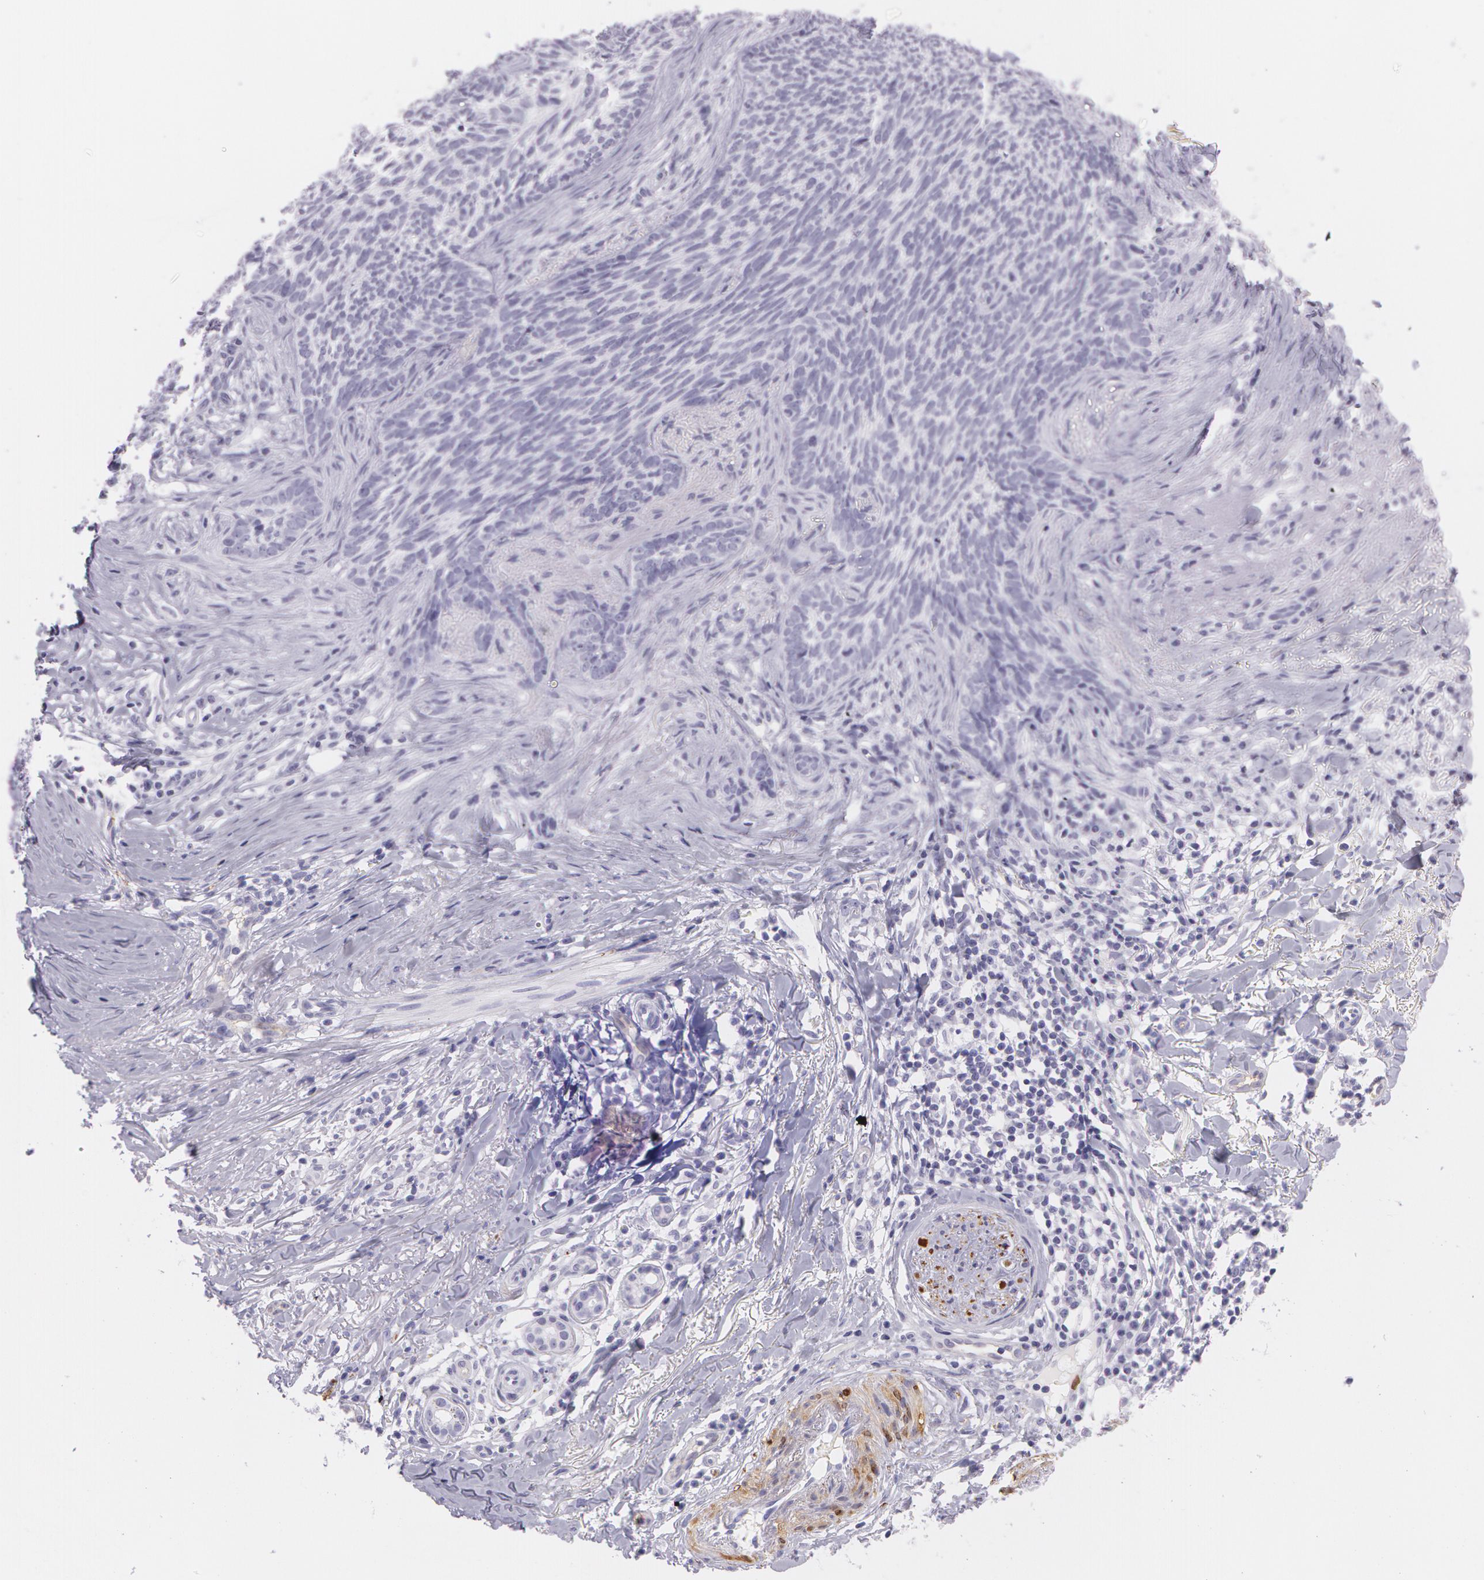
{"staining": {"intensity": "negative", "quantity": "none", "location": "none"}, "tissue": "skin cancer", "cell_type": "Tumor cells", "image_type": "cancer", "snomed": [{"axis": "morphology", "description": "Basal cell carcinoma"}, {"axis": "topography", "description": "Skin"}], "caption": "The IHC histopathology image has no significant staining in tumor cells of skin basal cell carcinoma tissue.", "gene": "SNCG", "patient": {"sex": "female", "age": 81}}